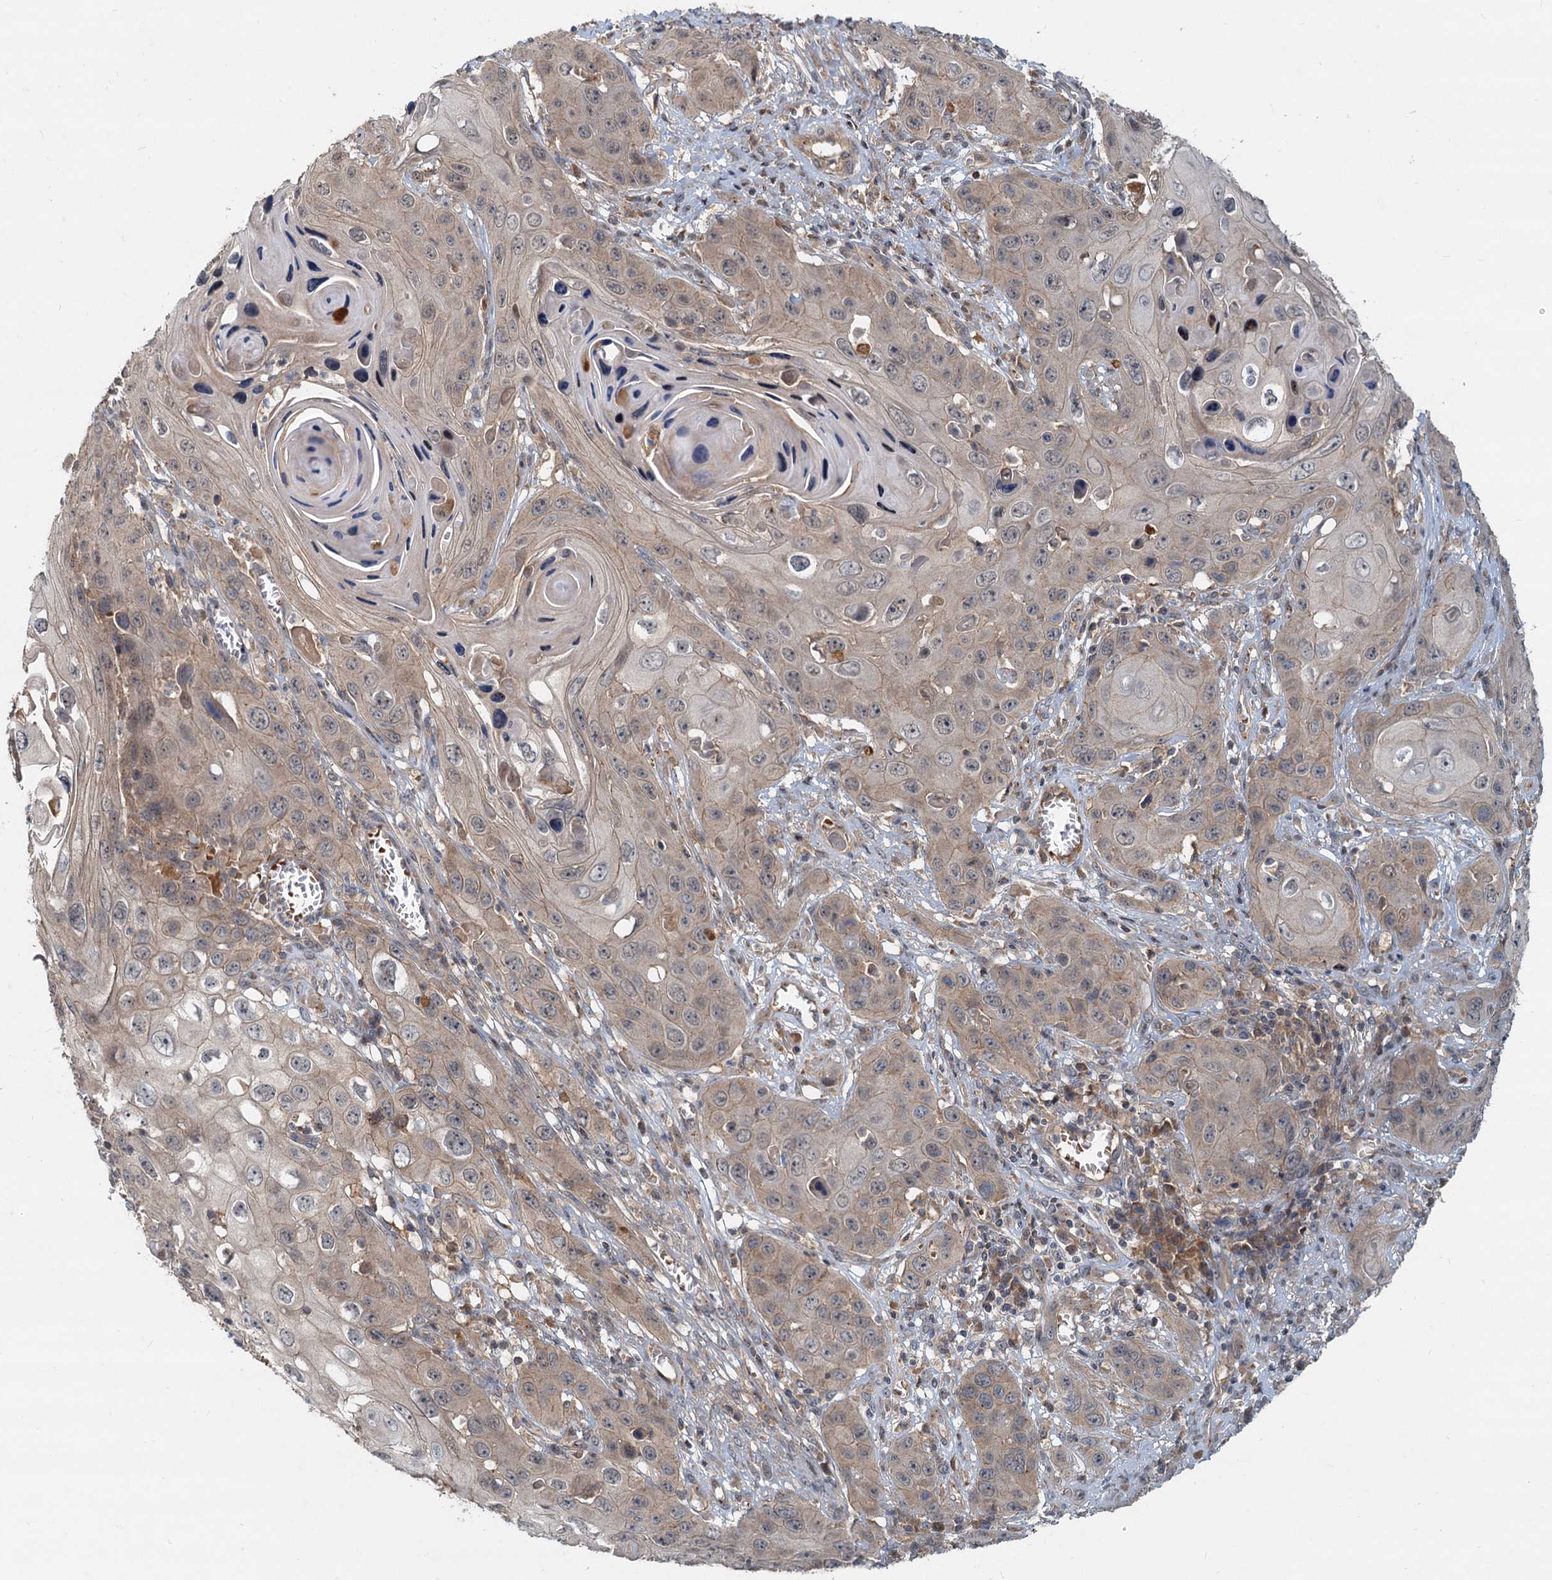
{"staining": {"intensity": "weak", "quantity": "25%-75%", "location": "cytoplasmic/membranous,nuclear"}, "tissue": "skin cancer", "cell_type": "Tumor cells", "image_type": "cancer", "snomed": [{"axis": "morphology", "description": "Squamous cell carcinoma, NOS"}, {"axis": "topography", "description": "Skin"}], "caption": "An IHC photomicrograph of neoplastic tissue is shown. Protein staining in brown labels weak cytoplasmic/membranous and nuclear positivity in skin cancer within tumor cells.", "gene": "CEP68", "patient": {"sex": "male", "age": 55}}